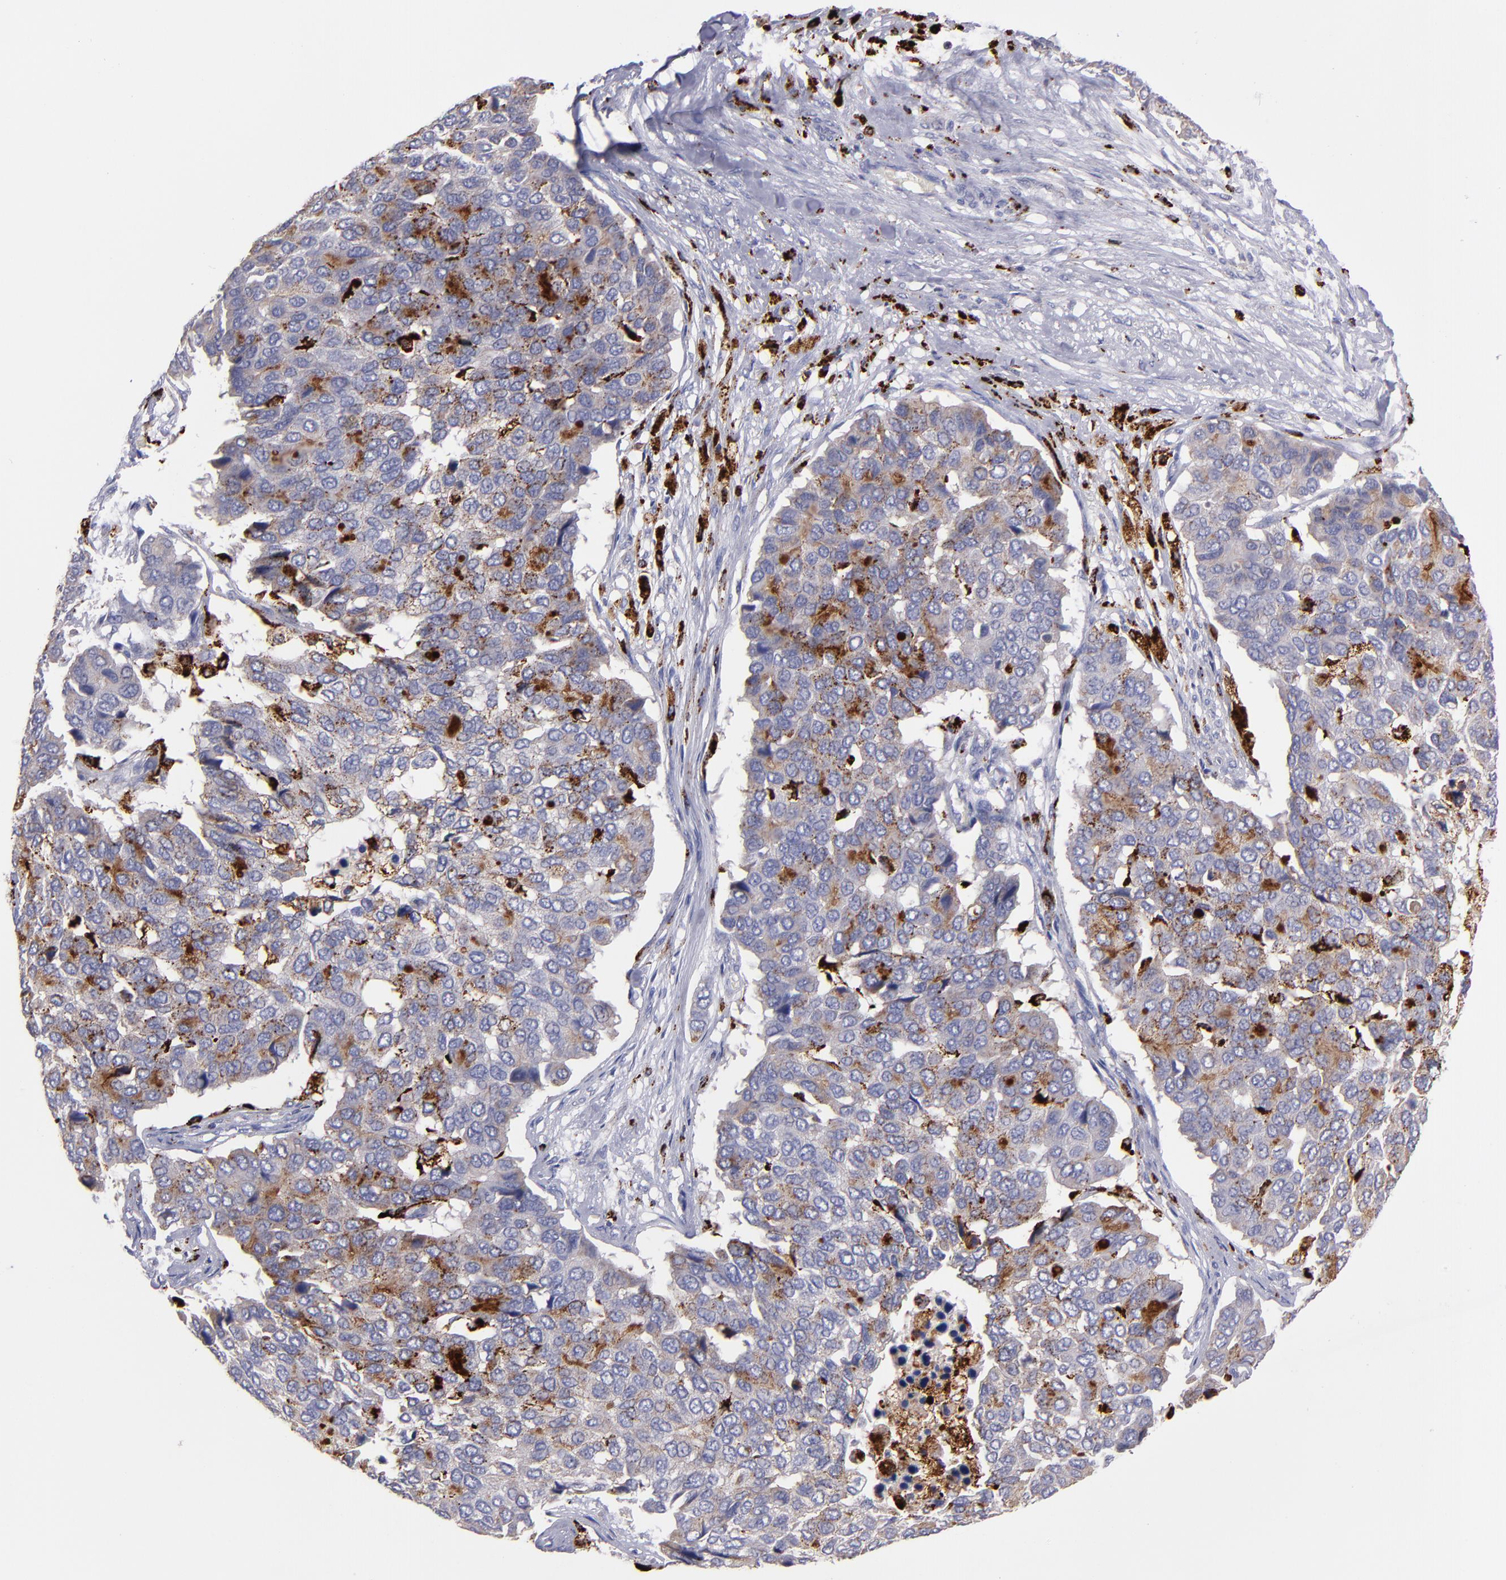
{"staining": {"intensity": "weak", "quantity": ">75%", "location": "cytoplasmic/membranous"}, "tissue": "pancreatic cancer", "cell_type": "Tumor cells", "image_type": "cancer", "snomed": [{"axis": "morphology", "description": "Adenocarcinoma, NOS"}, {"axis": "topography", "description": "Pancreas"}], "caption": "DAB immunohistochemical staining of human adenocarcinoma (pancreatic) exhibits weak cytoplasmic/membranous protein positivity in about >75% of tumor cells.", "gene": "CTSS", "patient": {"sex": "male", "age": 50}}